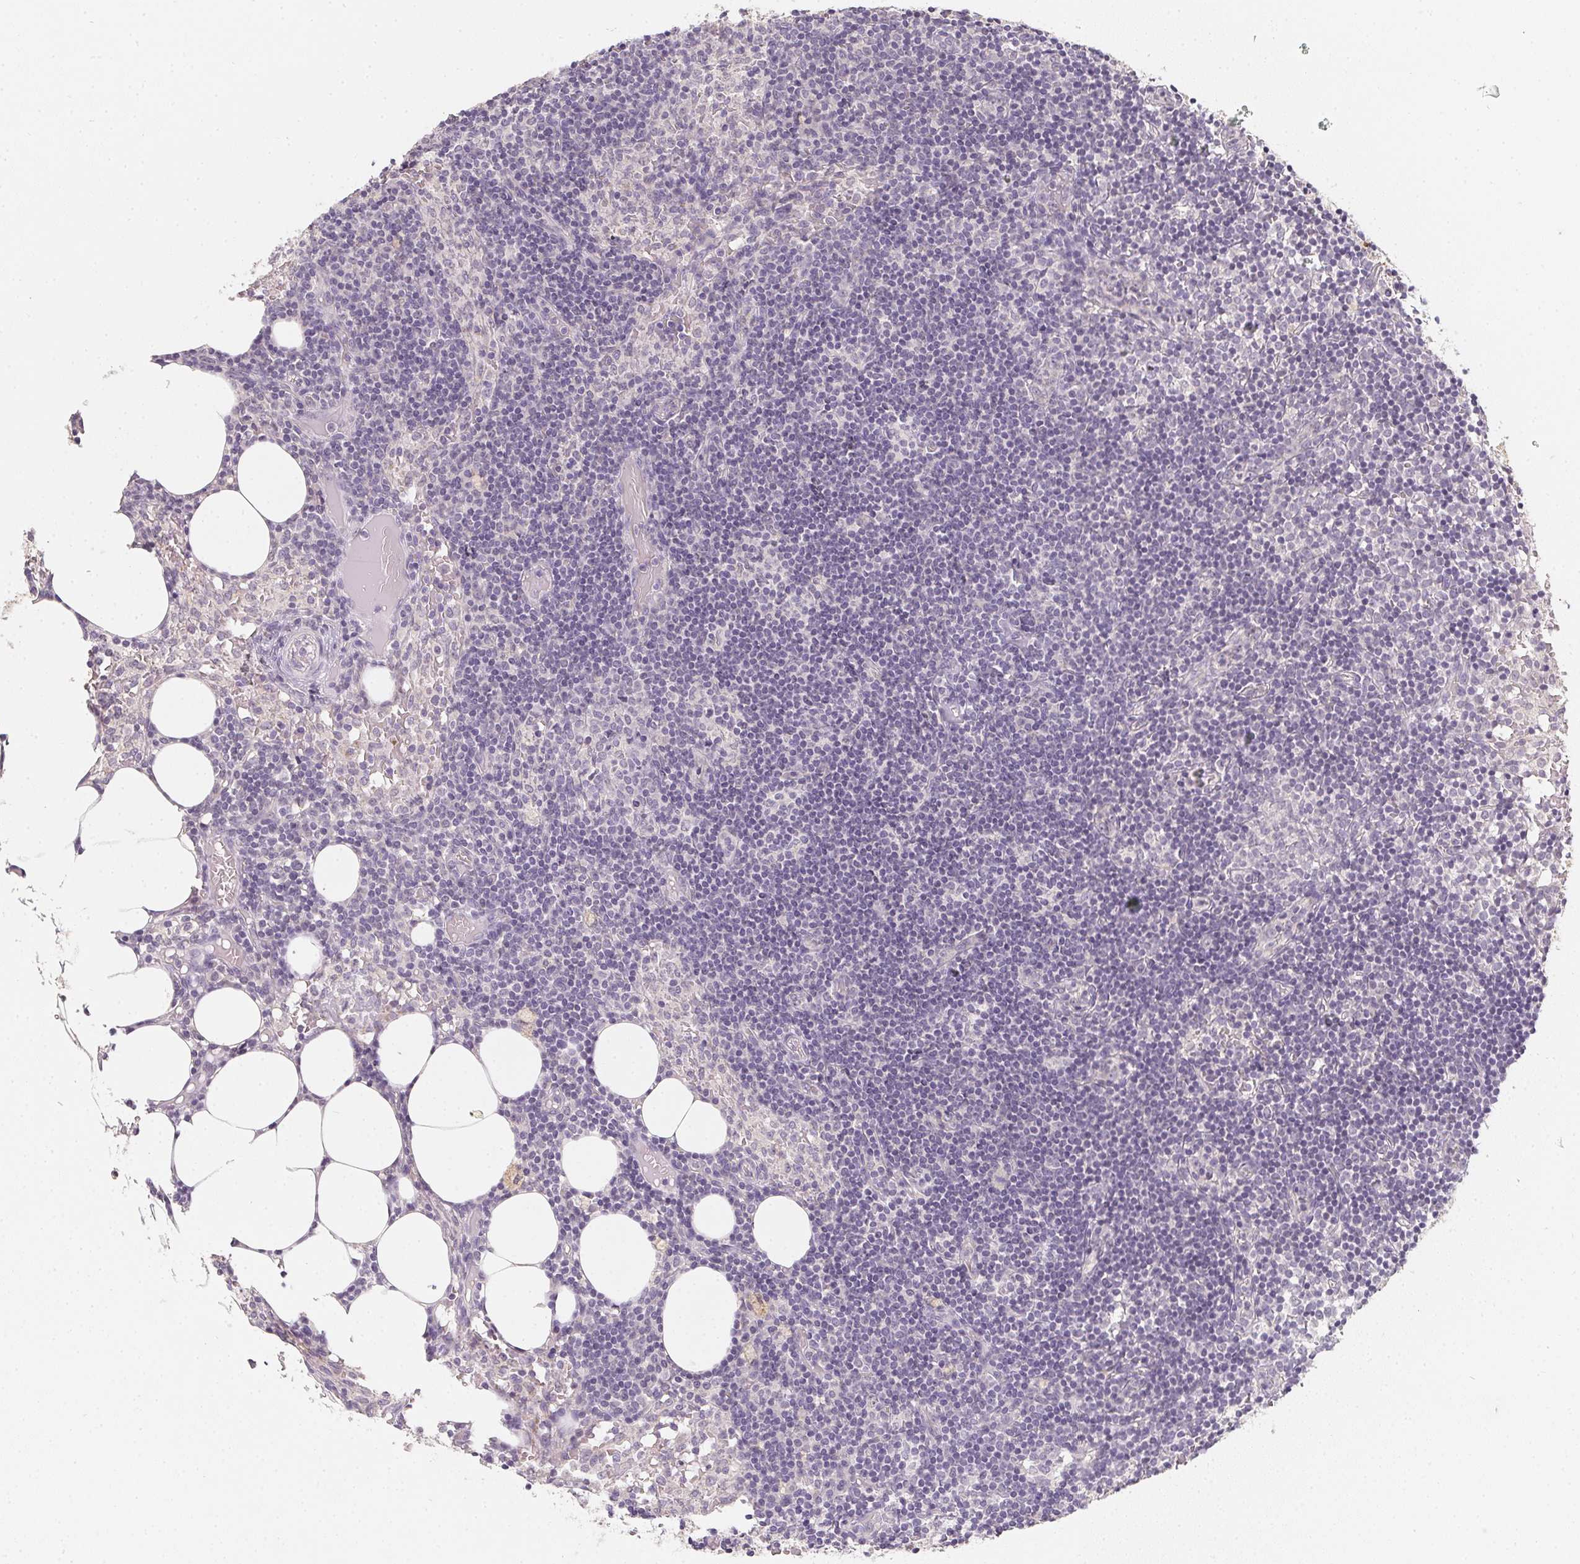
{"staining": {"intensity": "negative", "quantity": "none", "location": "none"}, "tissue": "lymph node", "cell_type": "Germinal center cells", "image_type": "normal", "snomed": [{"axis": "morphology", "description": "Normal tissue, NOS"}, {"axis": "topography", "description": "Lymph node"}], "caption": "Immunohistochemical staining of normal human lymph node shows no significant positivity in germinal center cells. Nuclei are stained in blue.", "gene": "SOAT1", "patient": {"sex": "female", "age": 41}}